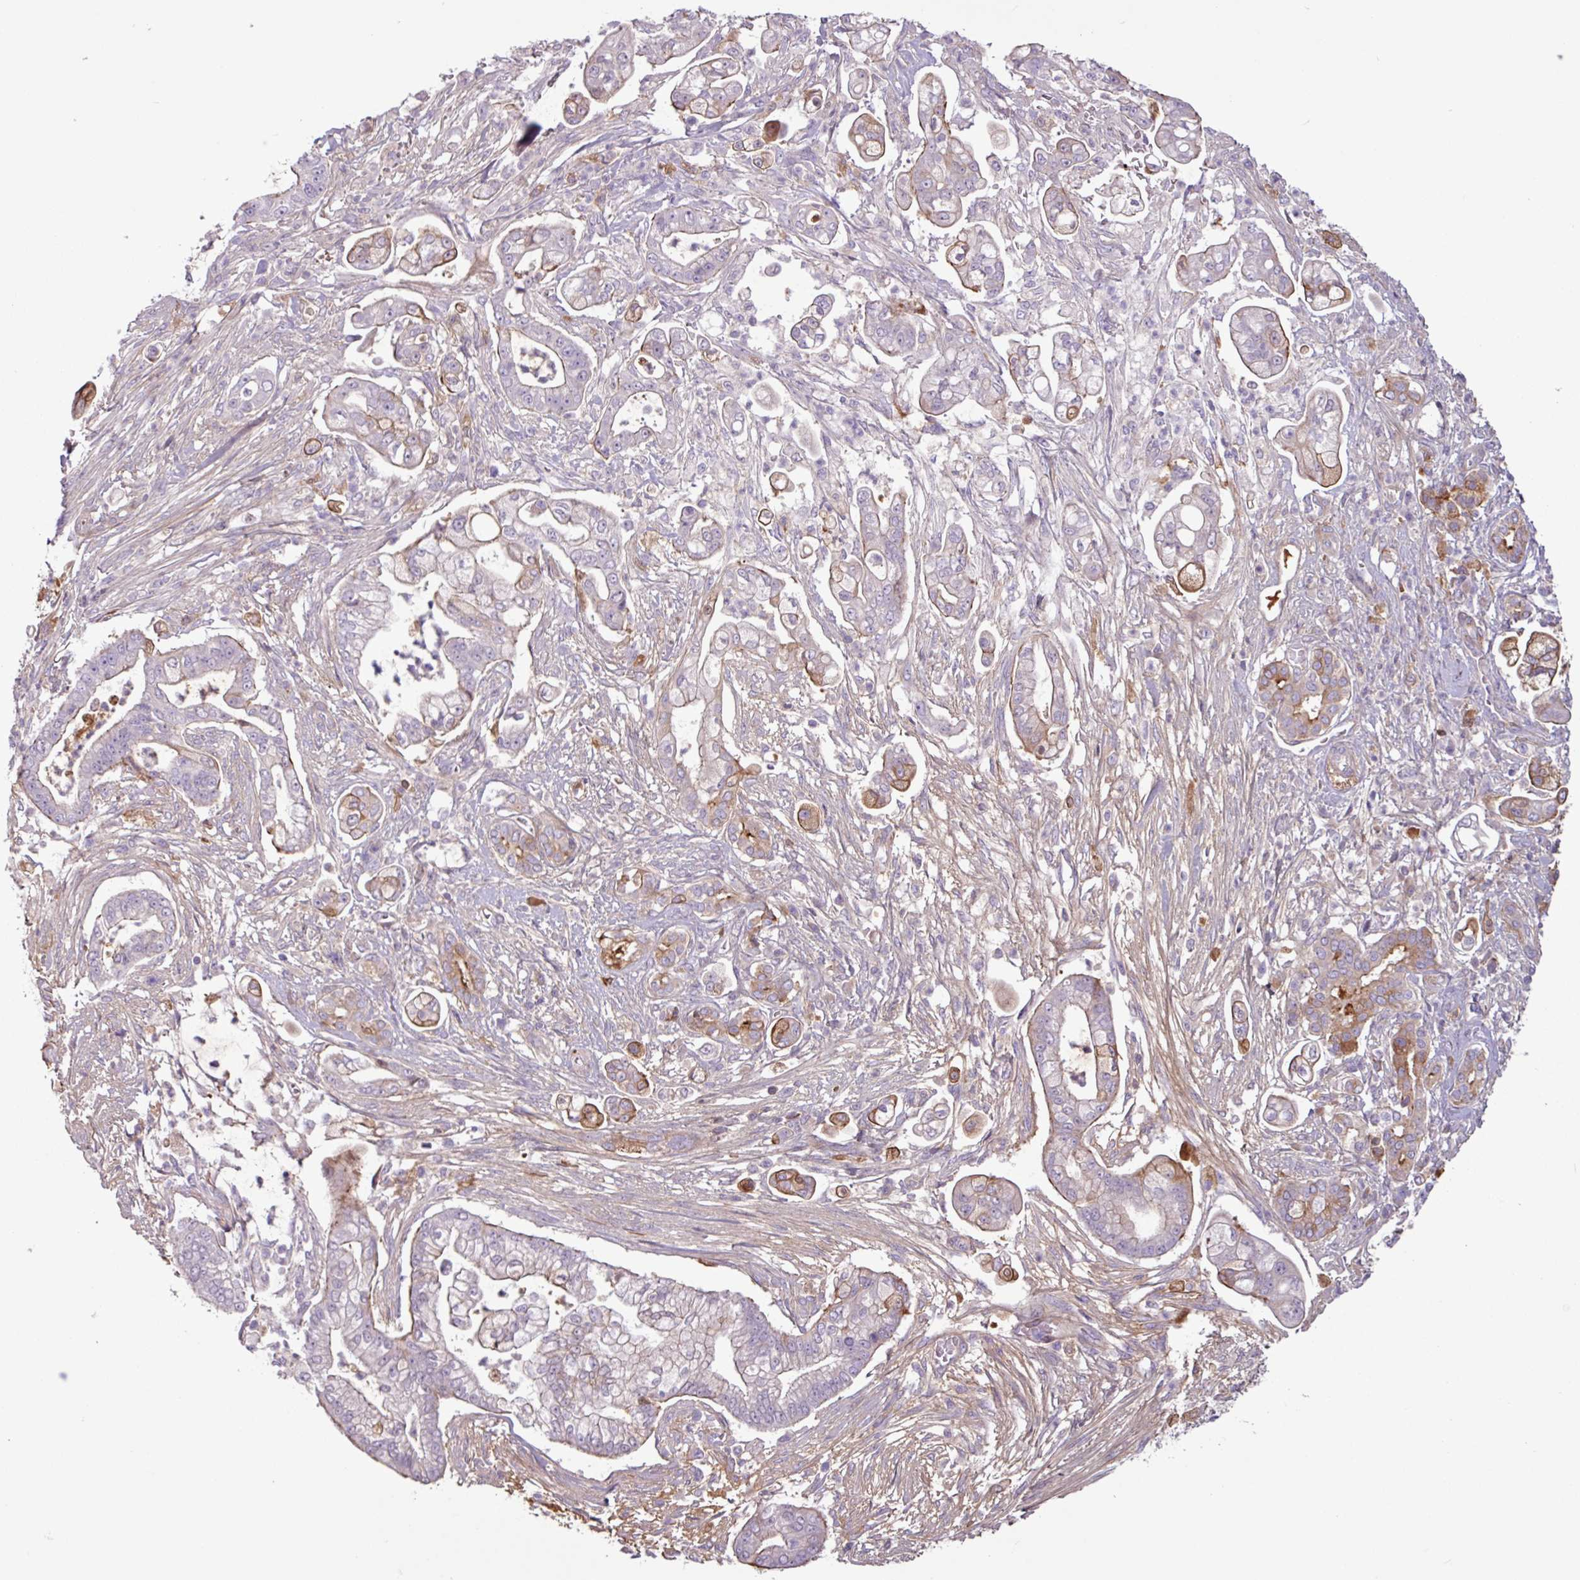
{"staining": {"intensity": "moderate", "quantity": "<25%", "location": "cytoplasmic/membranous"}, "tissue": "pancreatic cancer", "cell_type": "Tumor cells", "image_type": "cancer", "snomed": [{"axis": "morphology", "description": "Adenocarcinoma, NOS"}, {"axis": "topography", "description": "Pancreas"}], "caption": "Immunohistochemical staining of pancreatic adenocarcinoma reveals low levels of moderate cytoplasmic/membranous positivity in approximately <25% of tumor cells.", "gene": "C4B", "patient": {"sex": "female", "age": 69}}